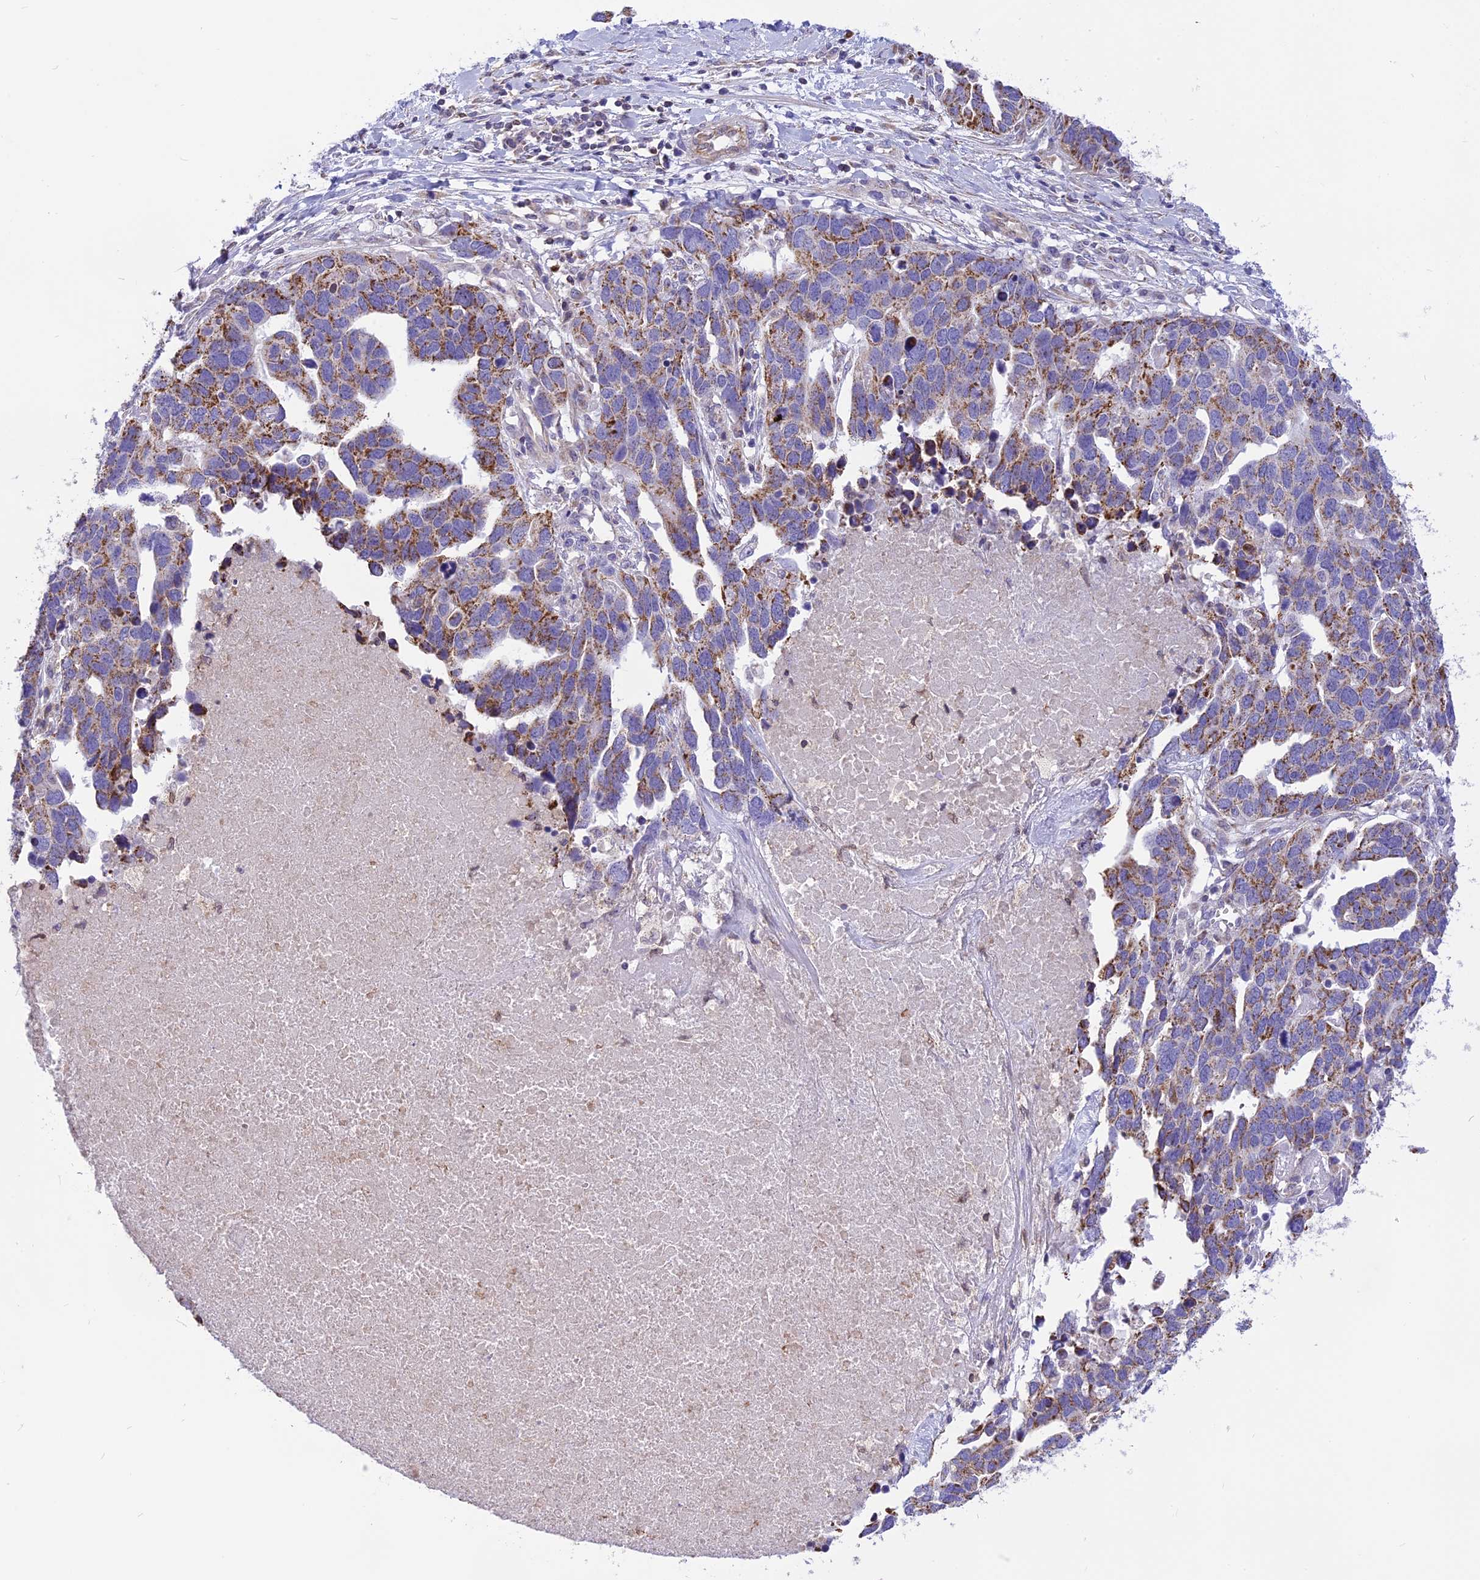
{"staining": {"intensity": "moderate", "quantity": "25%-75%", "location": "cytoplasmic/membranous"}, "tissue": "ovarian cancer", "cell_type": "Tumor cells", "image_type": "cancer", "snomed": [{"axis": "morphology", "description": "Cystadenocarcinoma, serous, NOS"}, {"axis": "topography", "description": "Ovary"}], "caption": "A brown stain labels moderate cytoplasmic/membranous staining of a protein in ovarian cancer tumor cells.", "gene": "DOC2B", "patient": {"sex": "female", "age": 54}}